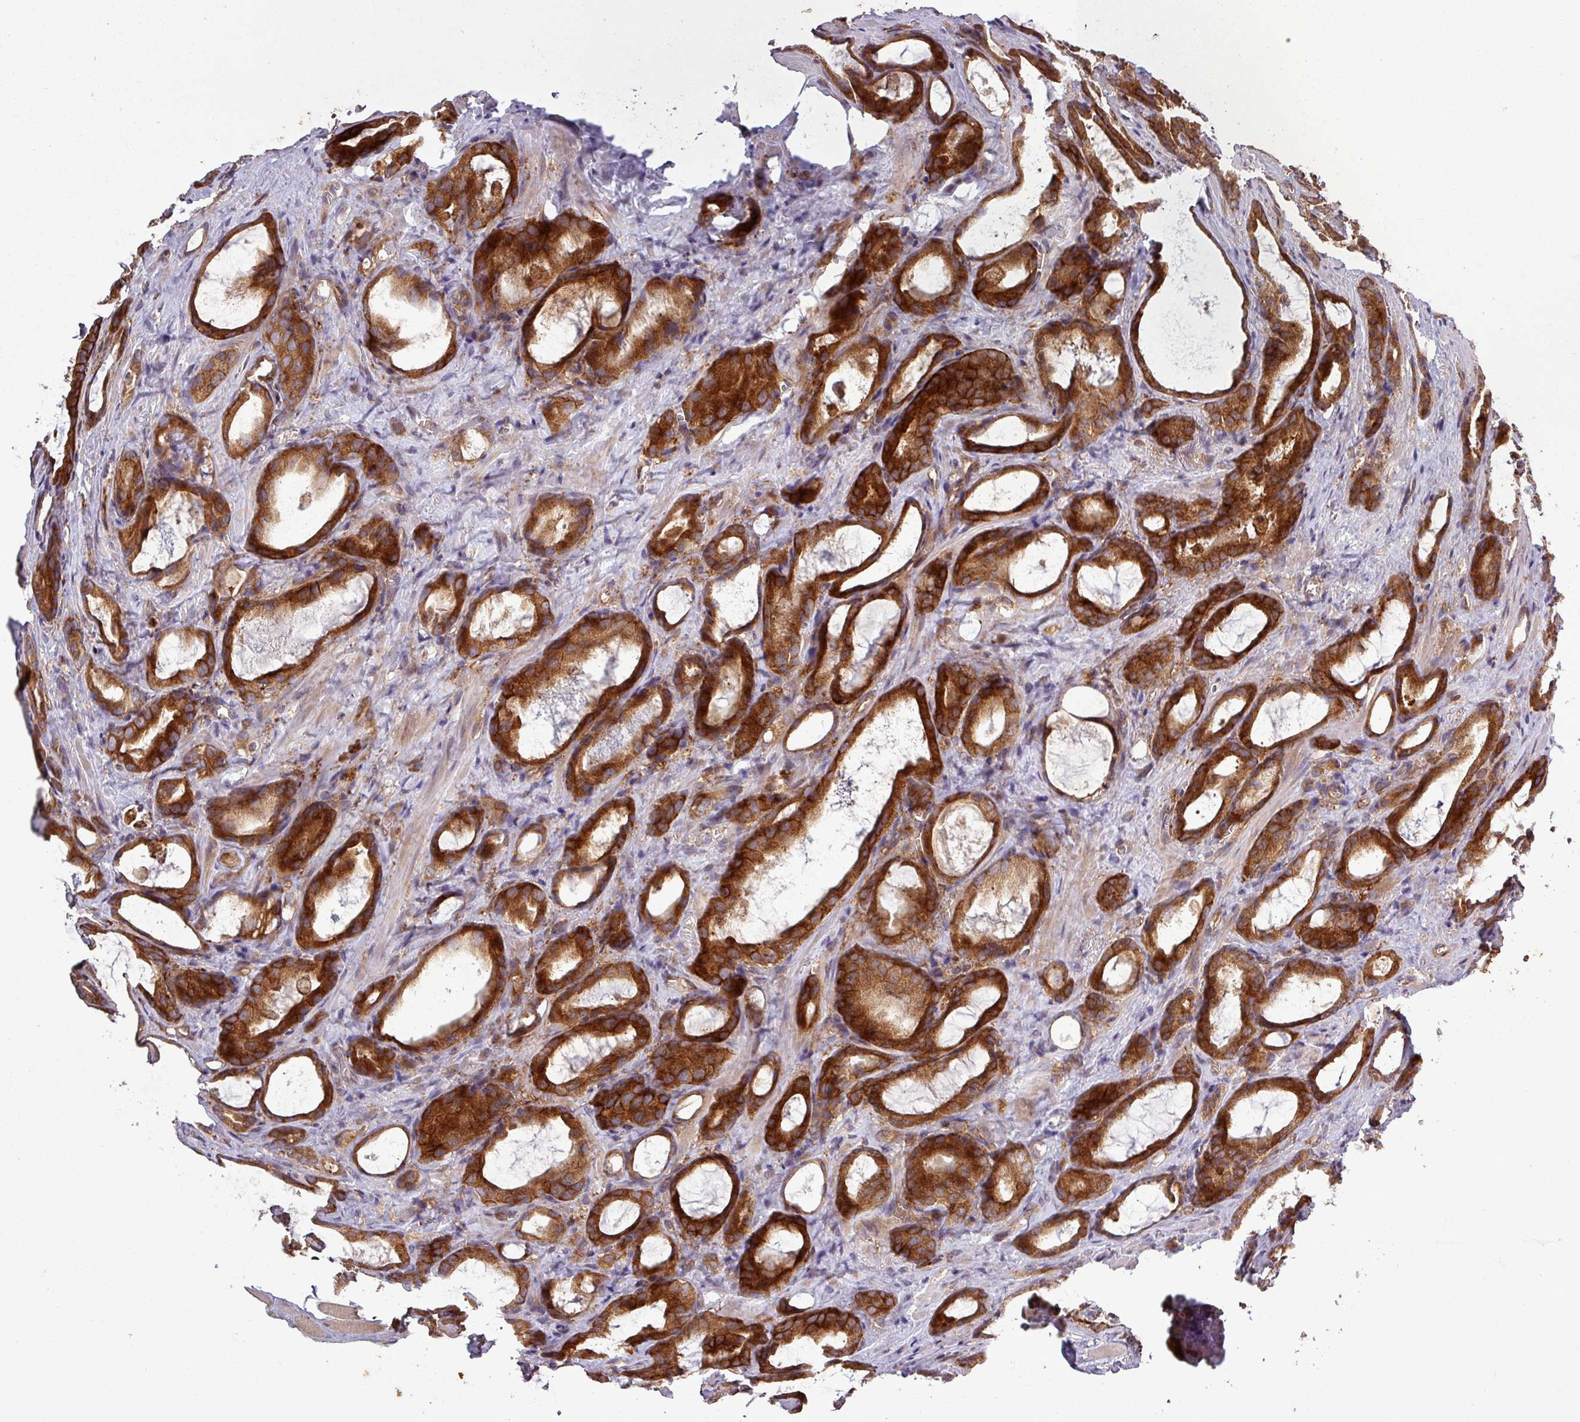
{"staining": {"intensity": "strong", "quantity": ">75%", "location": "cytoplasmic/membranous"}, "tissue": "prostate cancer", "cell_type": "Tumor cells", "image_type": "cancer", "snomed": [{"axis": "morphology", "description": "Adenocarcinoma, High grade"}, {"axis": "topography", "description": "Prostate"}], "caption": "A high-resolution image shows IHC staining of high-grade adenocarcinoma (prostate), which shows strong cytoplasmic/membranous staining in approximately >75% of tumor cells.", "gene": "SIRPB2", "patient": {"sex": "male", "age": 72}}